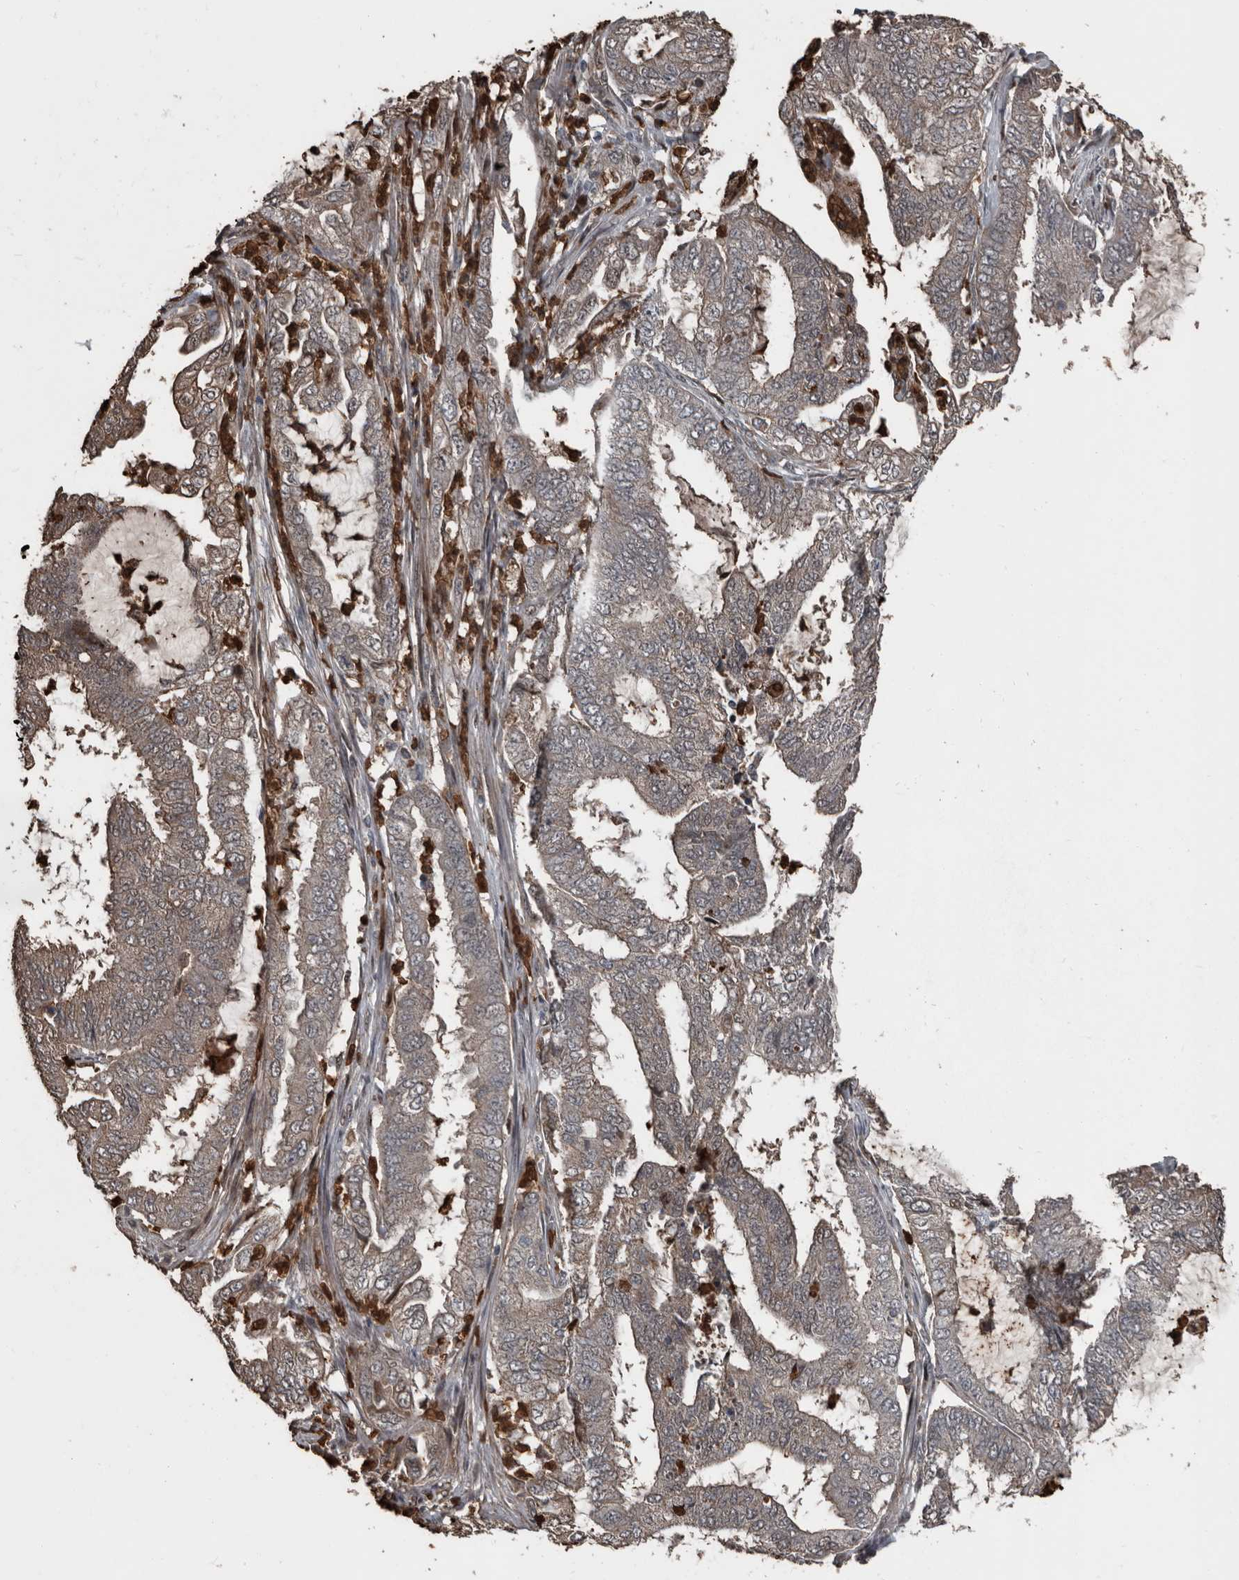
{"staining": {"intensity": "weak", "quantity": "<25%", "location": "cytoplasmic/membranous,nuclear"}, "tissue": "endometrial cancer", "cell_type": "Tumor cells", "image_type": "cancer", "snomed": [{"axis": "morphology", "description": "Adenocarcinoma, NOS"}, {"axis": "topography", "description": "Endometrium"}], "caption": "High magnification brightfield microscopy of endometrial cancer stained with DAB (3,3'-diaminobenzidine) (brown) and counterstained with hematoxylin (blue): tumor cells show no significant staining.", "gene": "FSBP", "patient": {"sex": "female", "age": 49}}